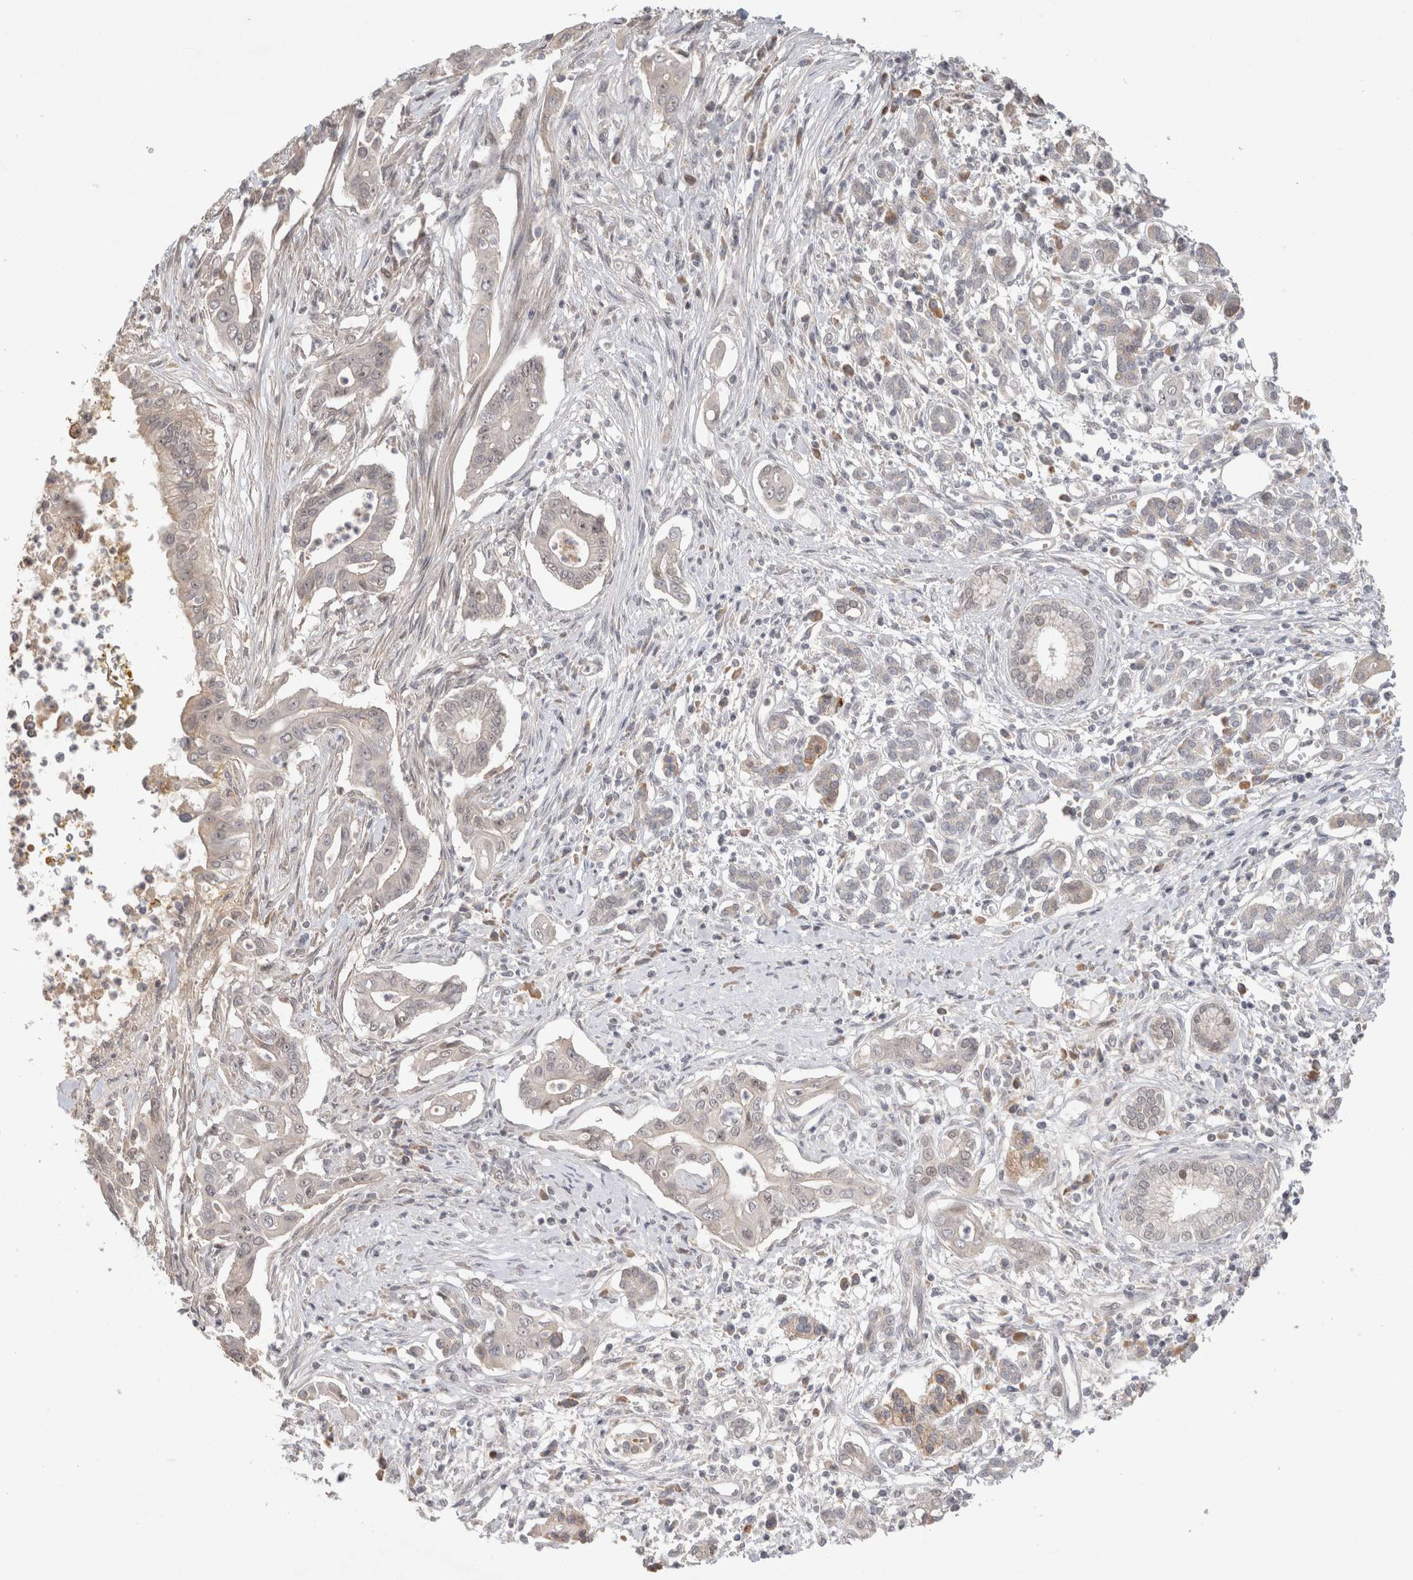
{"staining": {"intensity": "negative", "quantity": "none", "location": "none"}, "tissue": "pancreatic cancer", "cell_type": "Tumor cells", "image_type": "cancer", "snomed": [{"axis": "morphology", "description": "Adenocarcinoma, NOS"}, {"axis": "topography", "description": "Pancreas"}], "caption": "Tumor cells show no significant positivity in pancreatic cancer (adenocarcinoma).", "gene": "SYDE2", "patient": {"sex": "male", "age": 58}}